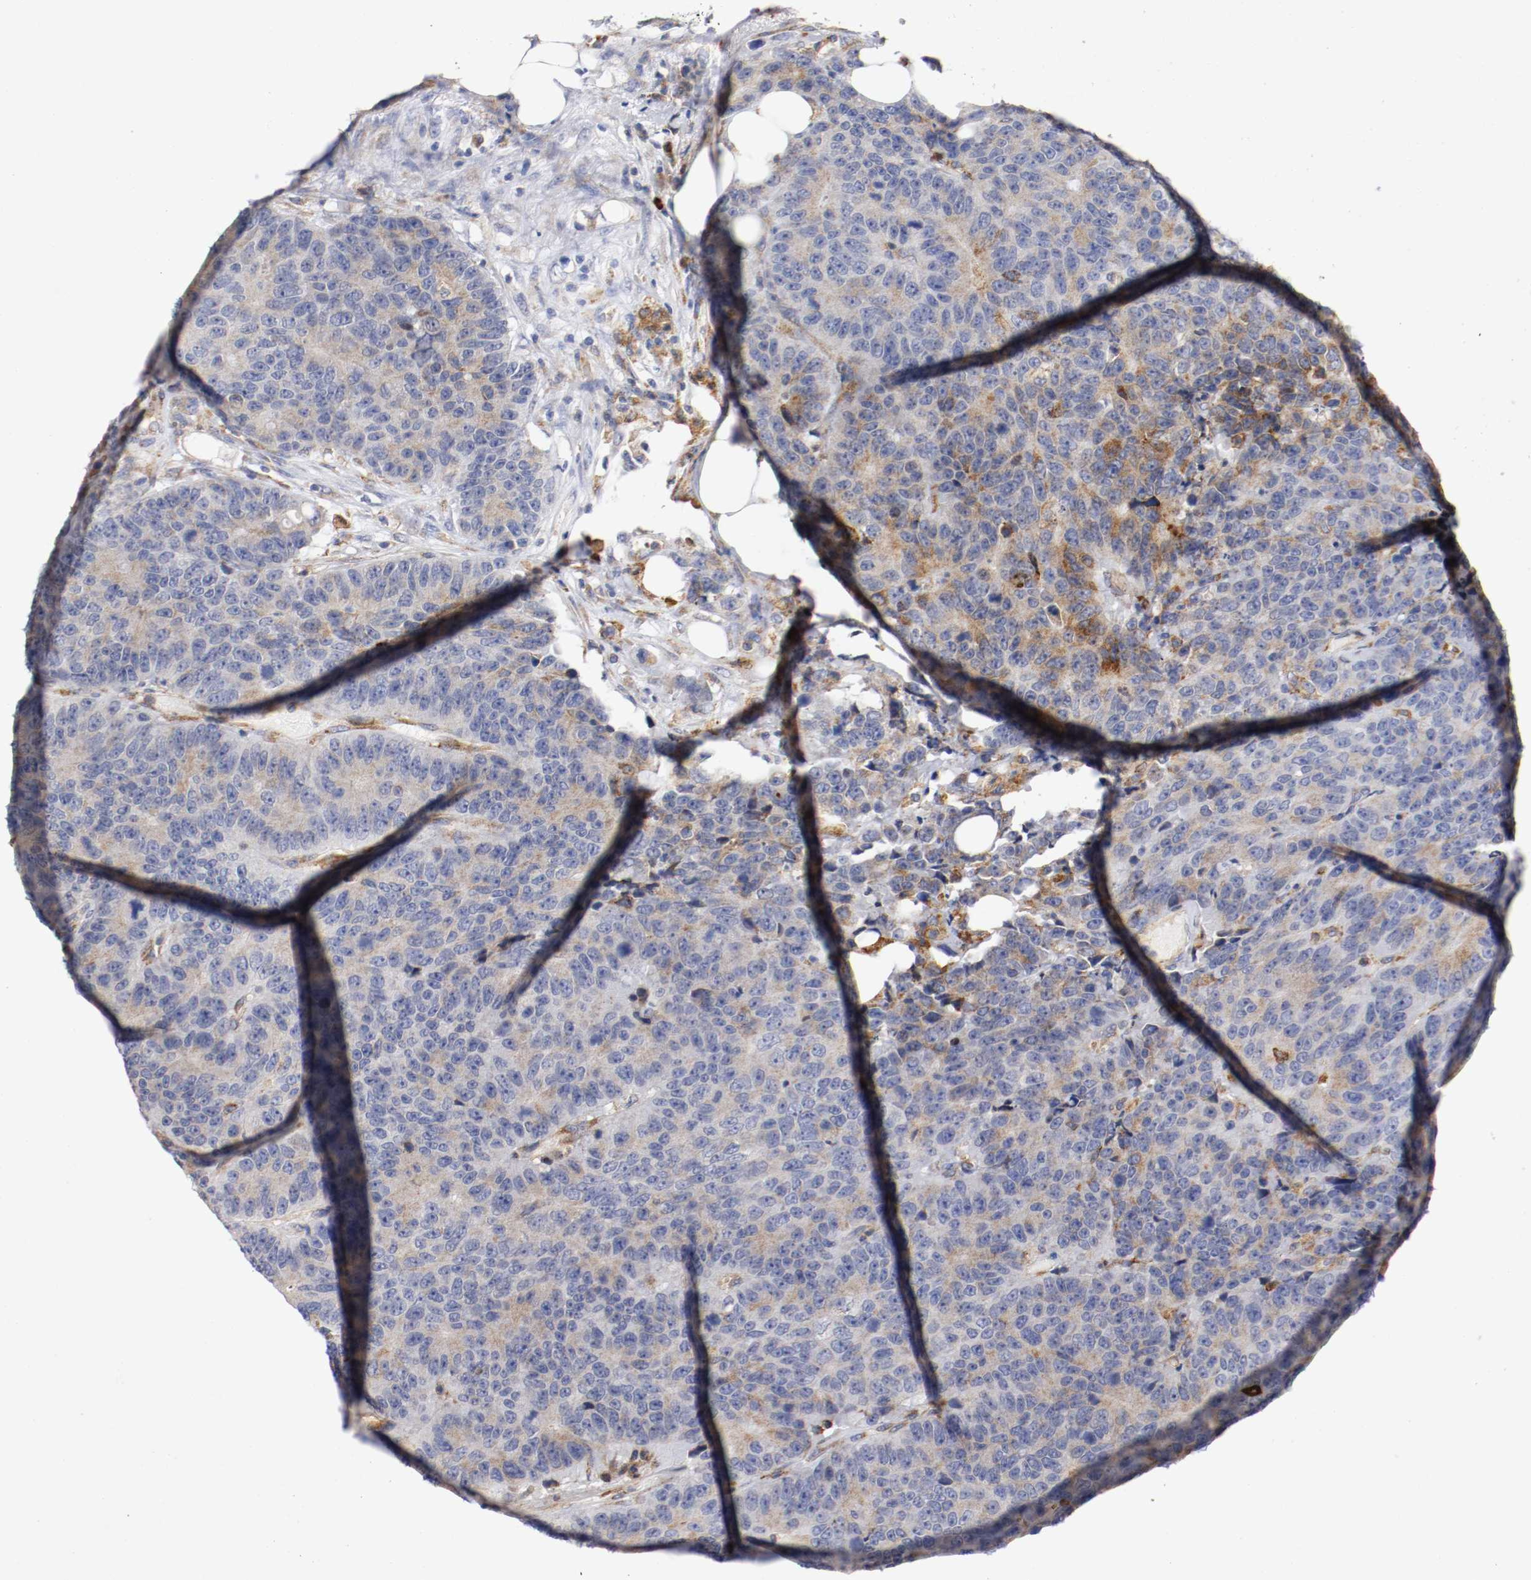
{"staining": {"intensity": "moderate", "quantity": "25%-75%", "location": "cytoplasmic/membranous"}, "tissue": "colorectal cancer", "cell_type": "Tumor cells", "image_type": "cancer", "snomed": [{"axis": "morphology", "description": "Adenocarcinoma, NOS"}, {"axis": "topography", "description": "Colon"}], "caption": "An IHC photomicrograph of tumor tissue is shown. Protein staining in brown highlights moderate cytoplasmic/membranous positivity in colorectal cancer within tumor cells. The protein is stained brown, and the nuclei are stained in blue (DAB IHC with brightfield microscopy, high magnification).", "gene": "TRAF2", "patient": {"sex": "female", "age": 86}}